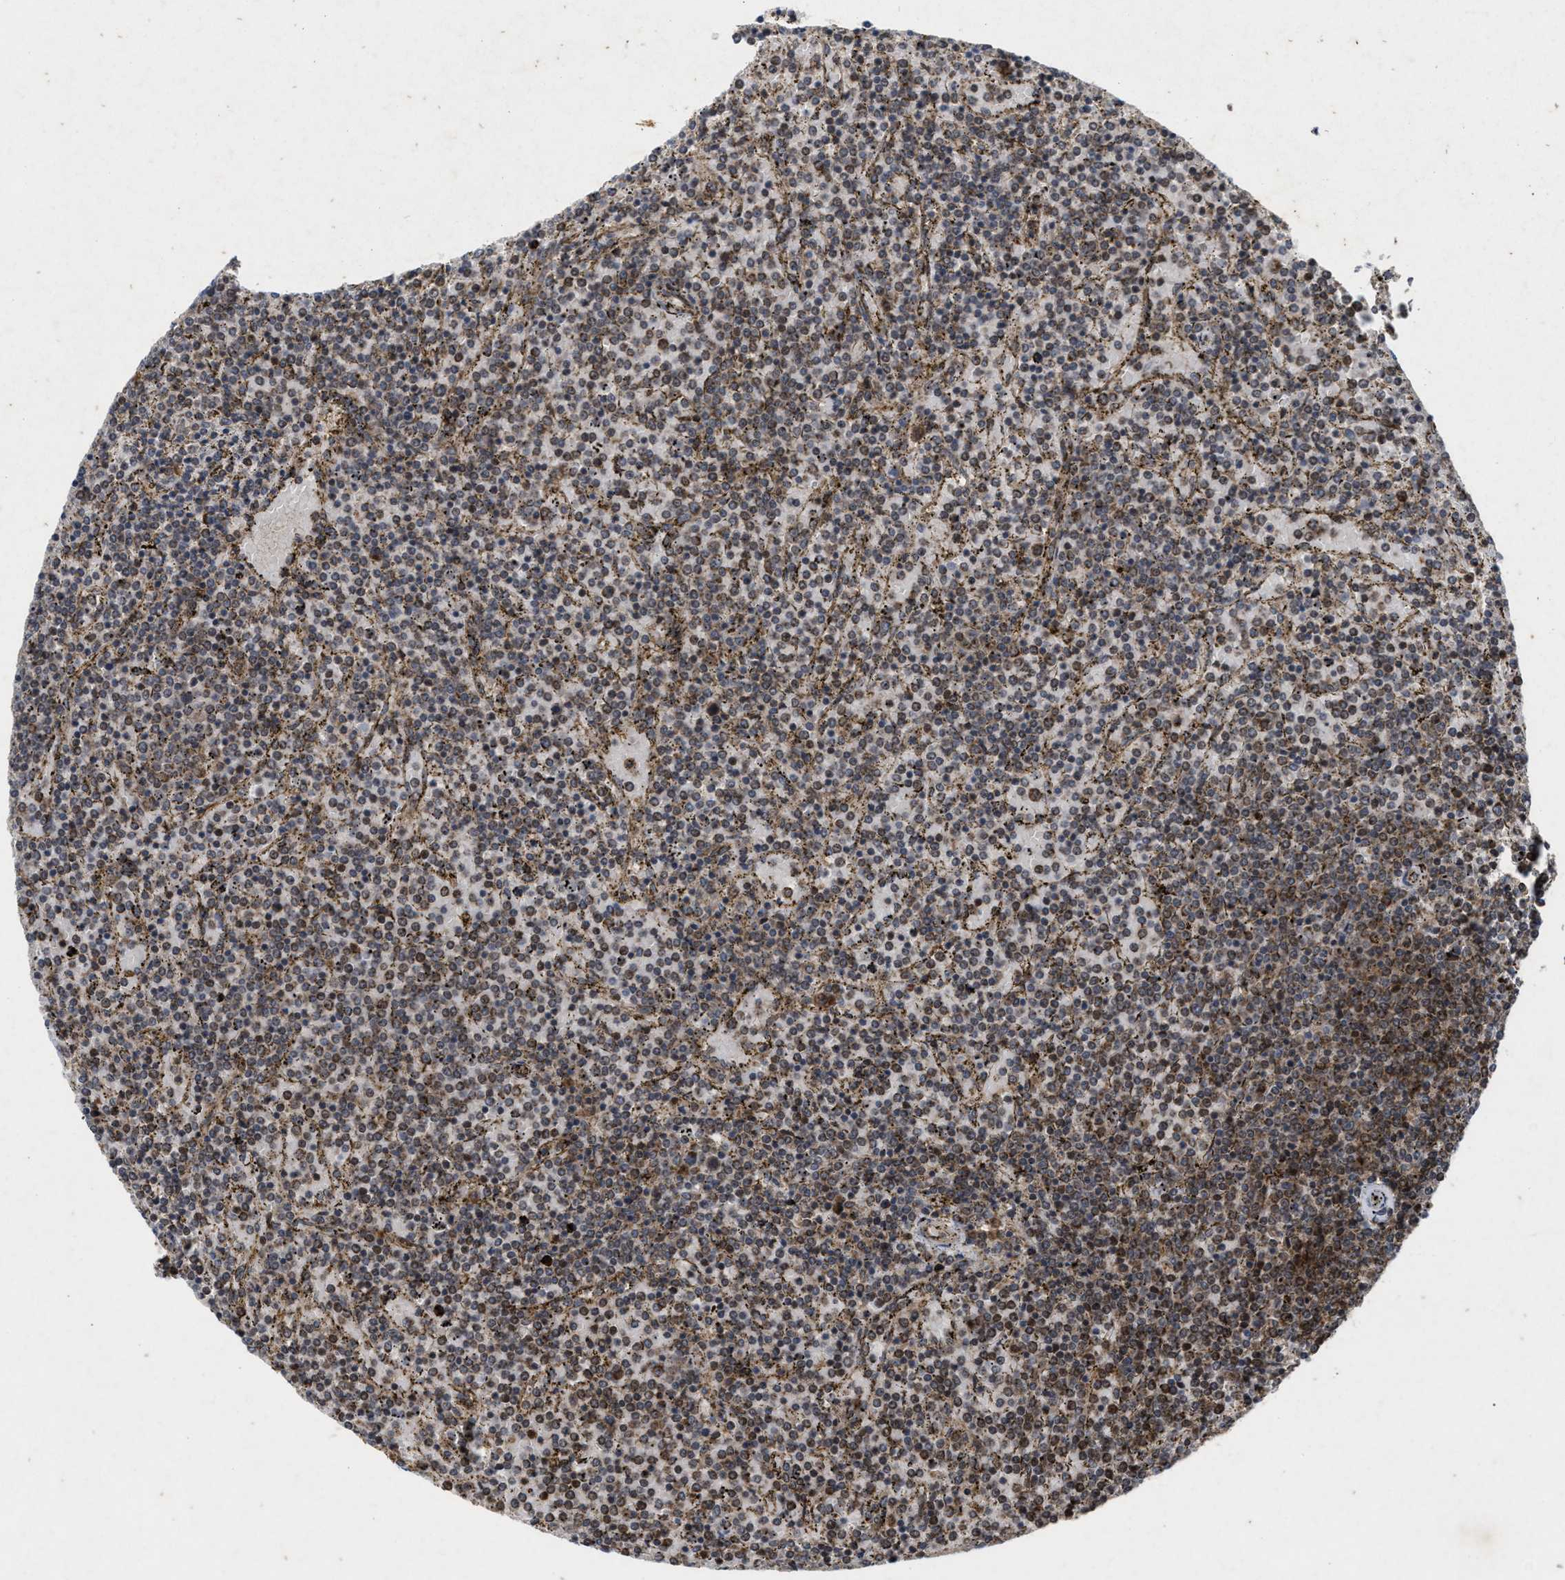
{"staining": {"intensity": "weak", "quantity": ">75%", "location": "cytoplasmic/membranous"}, "tissue": "lymphoma", "cell_type": "Tumor cells", "image_type": "cancer", "snomed": [{"axis": "morphology", "description": "Malignant lymphoma, non-Hodgkin's type, Low grade"}, {"axis": "topography", "description": "Spleen"}], "caption": "DAB immunohistochemical staining of human low-grade malignant lymphoma, non-Hodgkin's type displays weak cytoplasmic/membranous protein positivity in about >75% of tumor cells.", "gene": "CFLAR", "patient": {"sex": "female", "age": 77}}